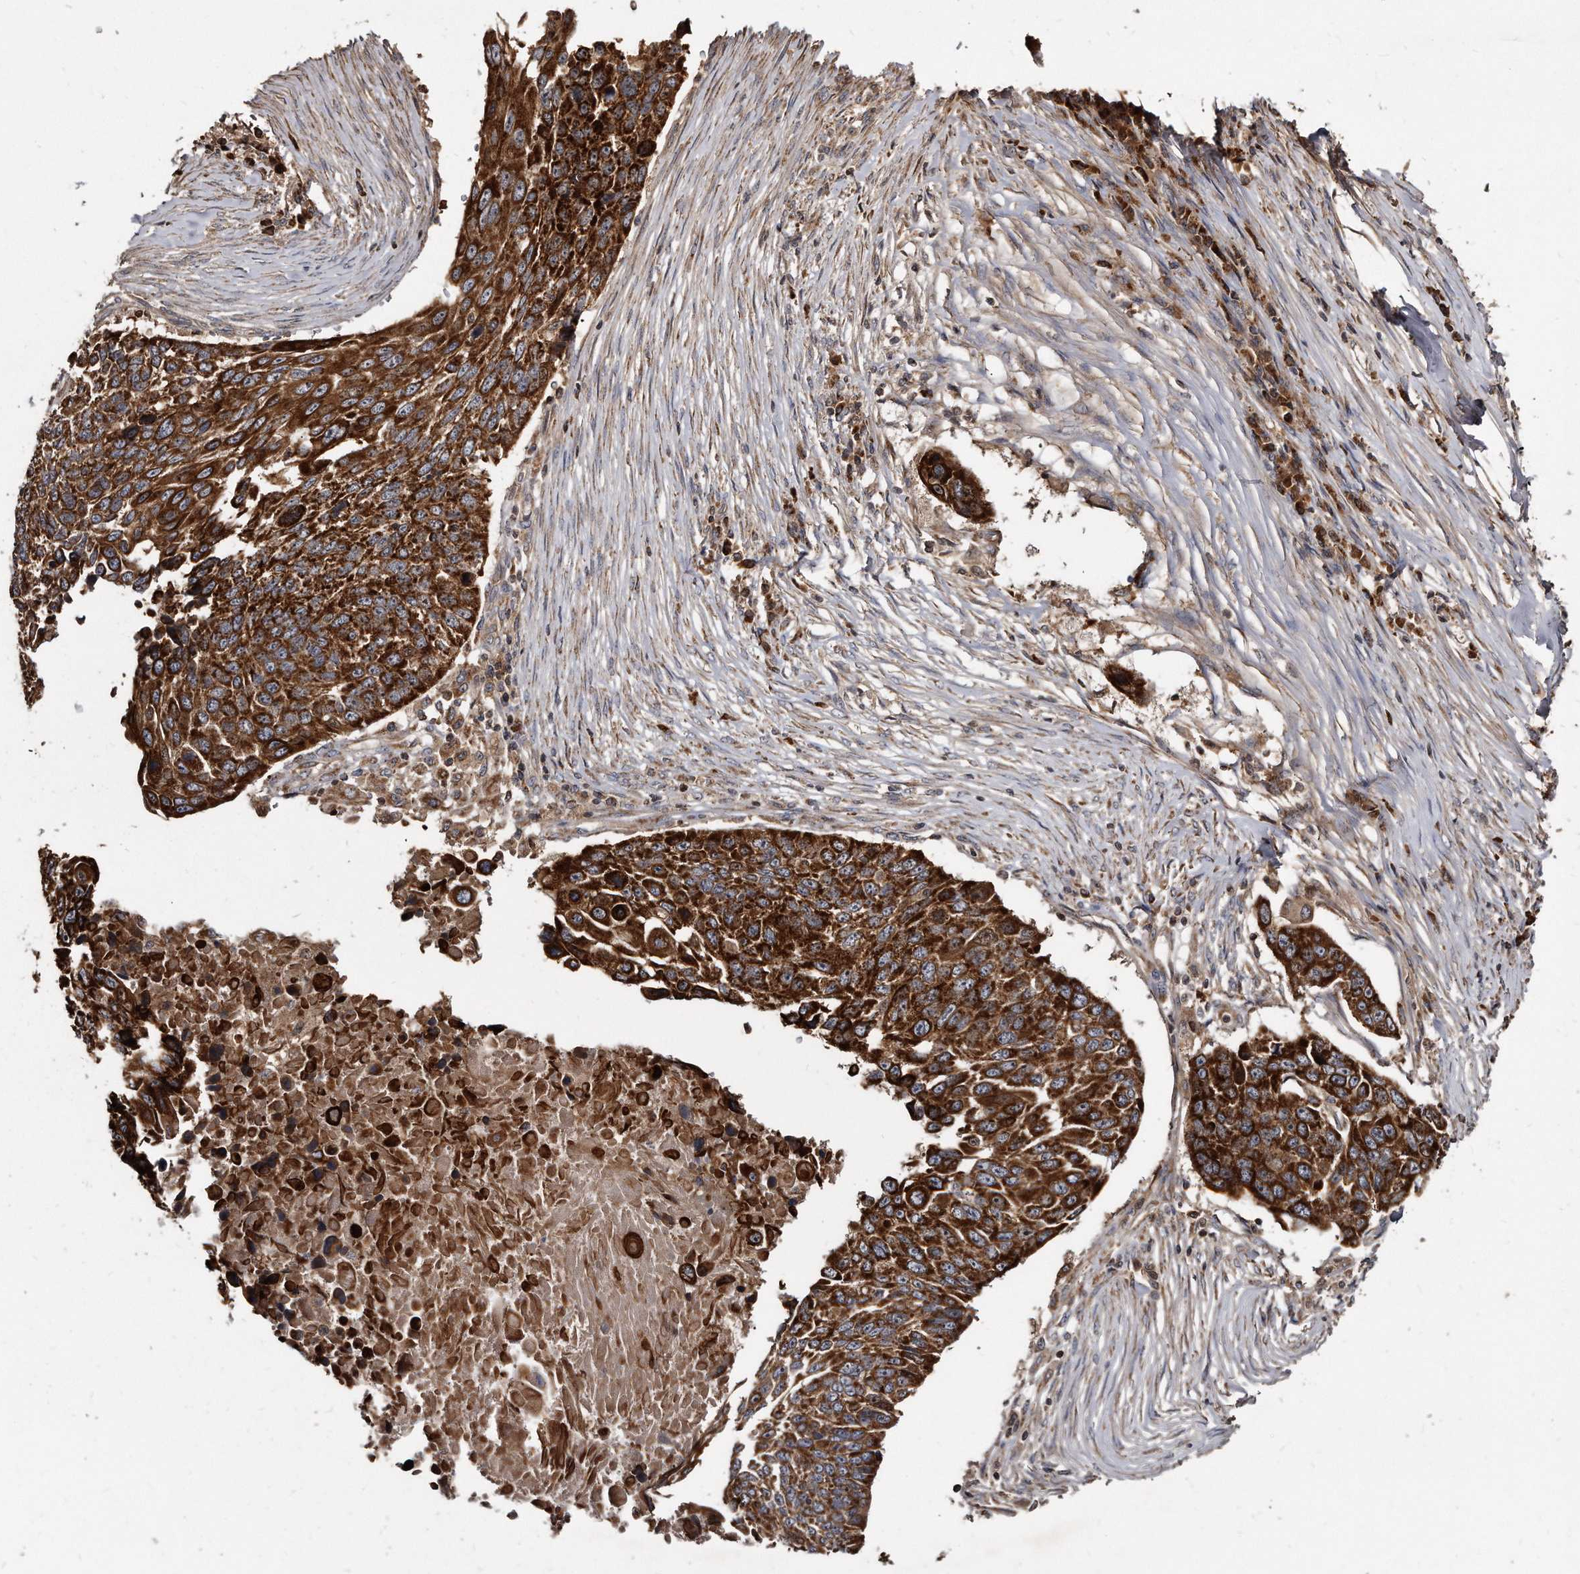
{"staining": {"intensity": "strong", "quantity": ">75%", "location": "cytoplasmic/membranous"}, "tissue": "lung cancer", "cell_type": "Tumor cells", "image_type": "cancer", "snomed": [{"axis": "morphology", "description": "Squamous cell carcinoma, NOS"}, {"axis": "topography", "description": "Lung"}], "caption": "This is an image of immunohistochemistry staining of squamous cell carcinoma (lung), which shows strong expression in the cytoplasmic/membranous of tumor cells.", "gene": "FAM136A", "patient": {"sex": "male", "age": 66}}